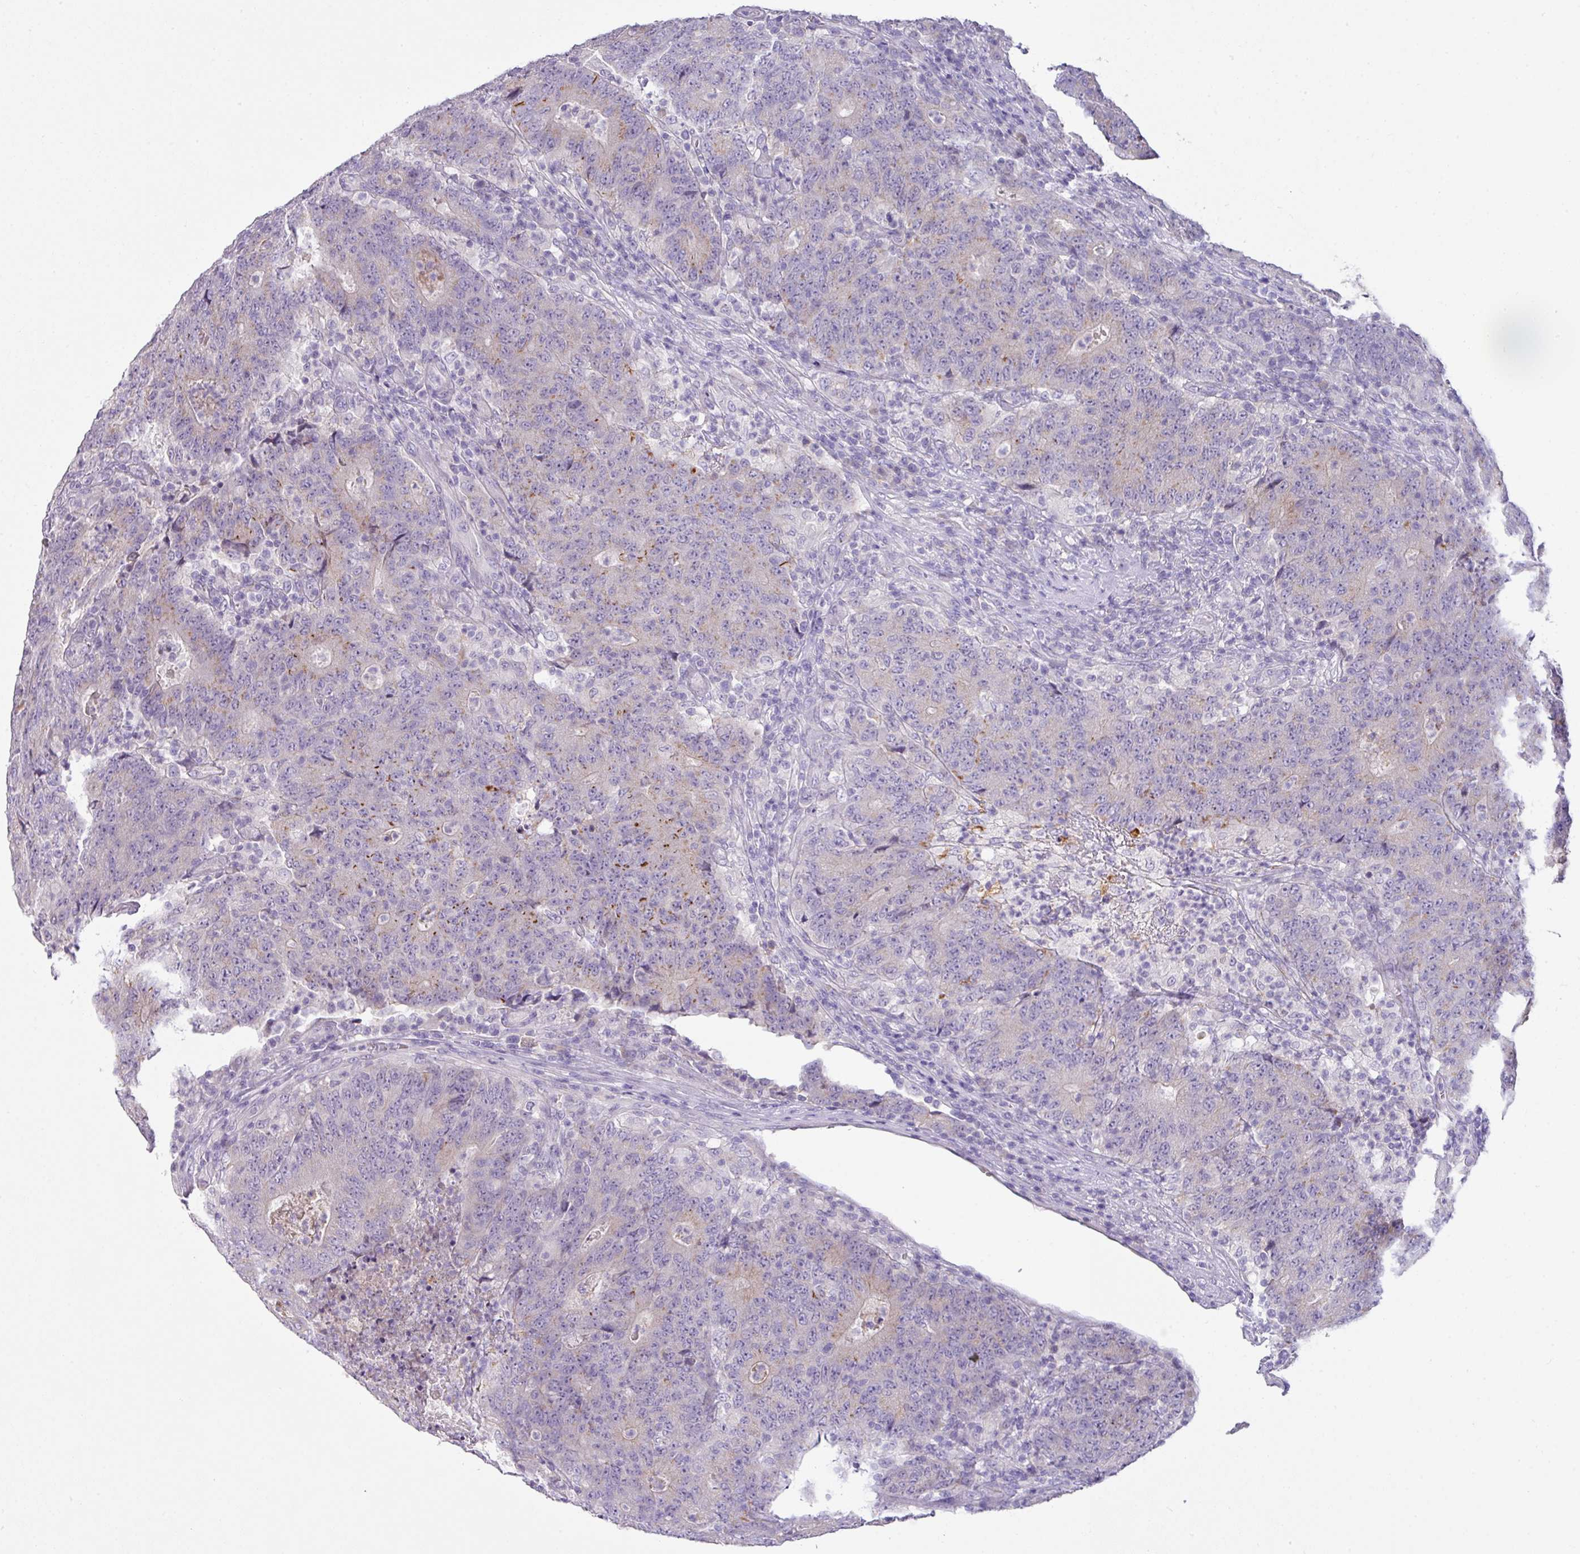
{"staining": {"intensity": "moderate", "quantity": "<25%", "location": "cytoplasmic/membranous"}, "tissue": "colorectal cancer", "cell_type": "Tumor cells", "image_type": "cancer", "snomed": [{"axis": "morphology", "description": "Adenocarcinoma, NOS"}, {"axis": "topography", "description": "Colon"}], "caption": "Protein staining exhibits moderate cytoplasmic/membranous staining in approximately <25% of tumor cells in colorectal cancer (adenocarcinoma).", "gene": "OR6C6", "patient": {"sex": "female", "age": 75}}